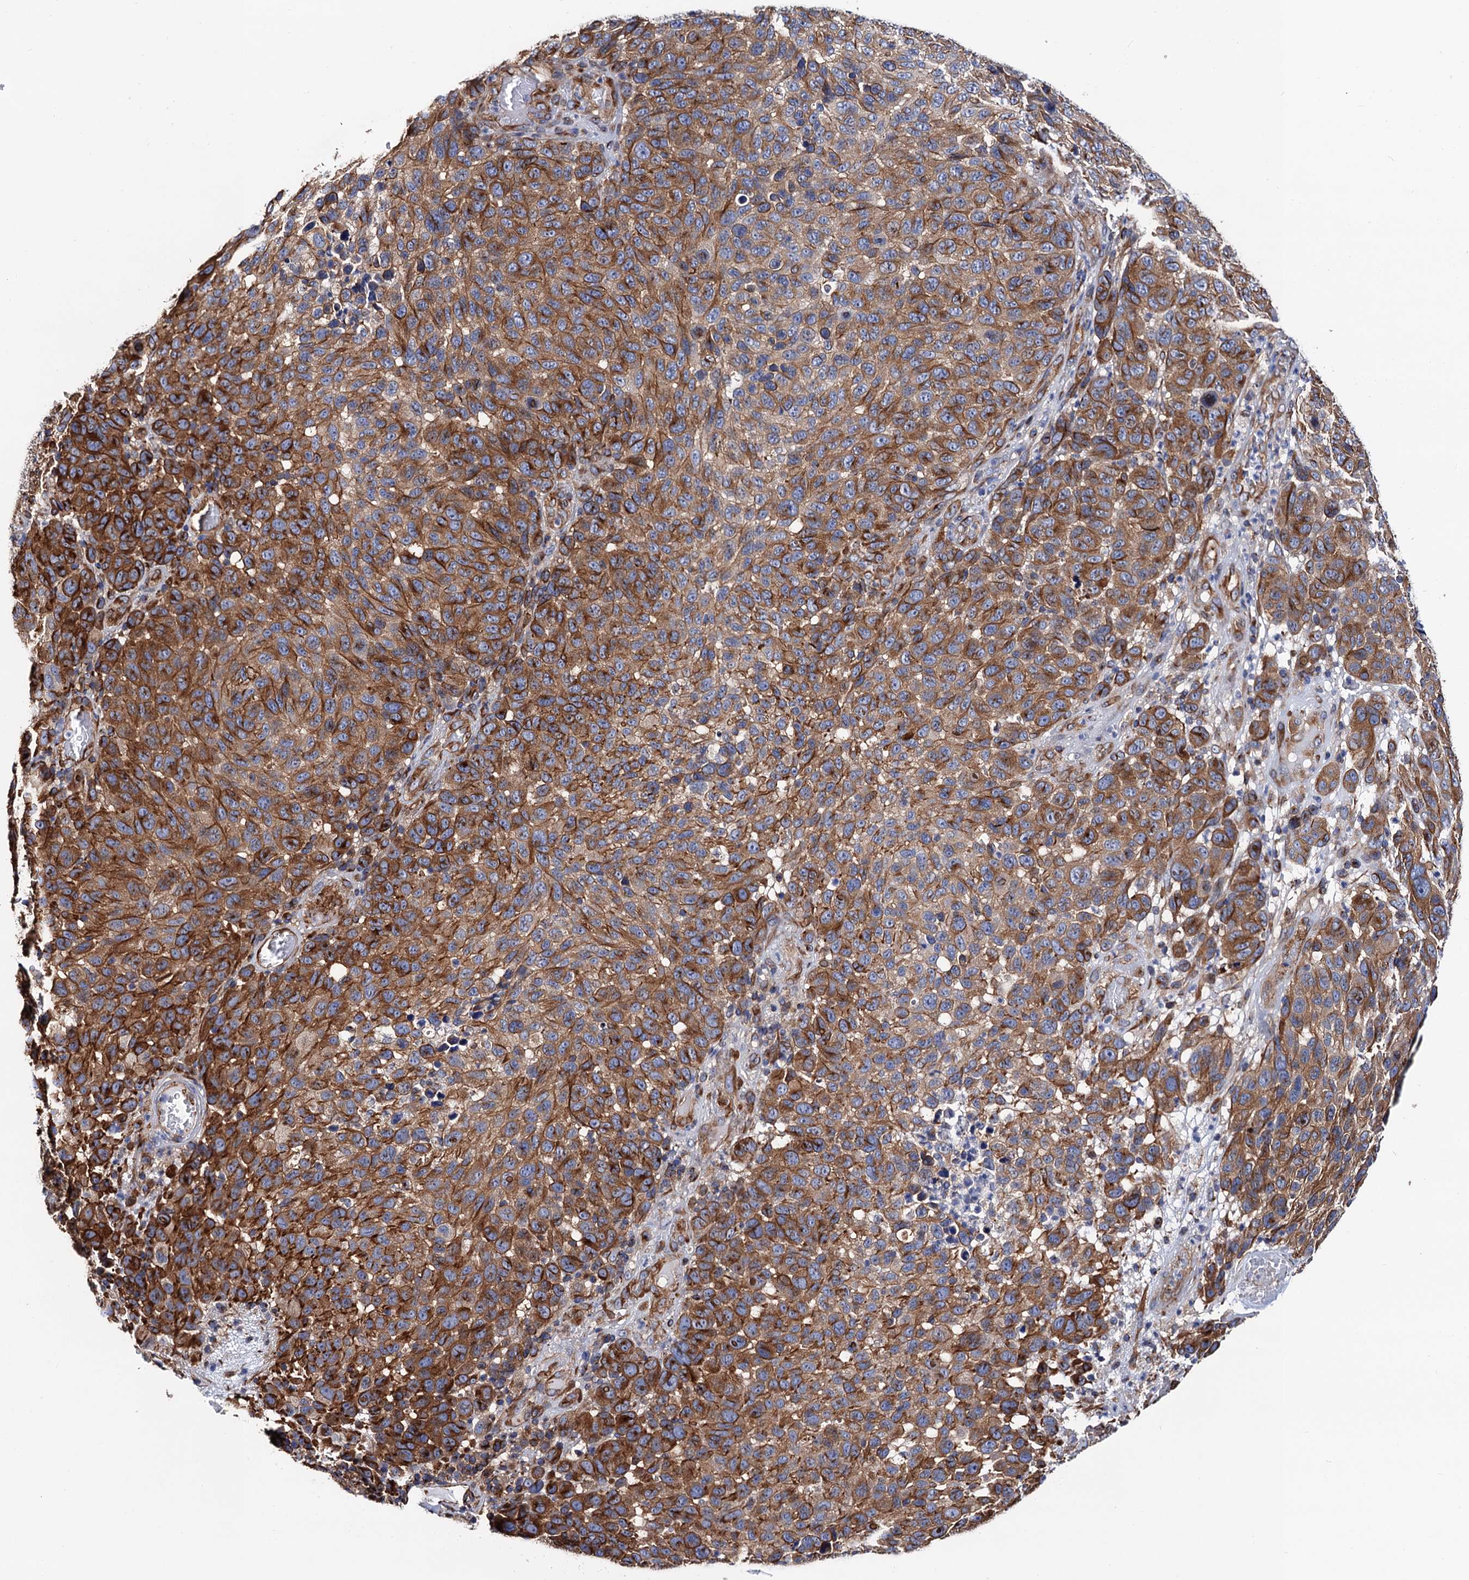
{"staining": {"intensity": "moderate", "quantity": ">75%", "location": "cytoplasmic/membranous"}, "tissue": "melanoma", "cell_type": "Tumor cells", "image_type": "cancer", "snomed": [{"axis": "morphology", "description": "Malignant melanoma, NOS"}, {"axis": "topography", "description": "Skin"}], "caption": "The histopathology image shows a brown stain indicating the presence of a protein in the cytoplasmic/membranous of tumor cells in malignant melanoma.", "gene": "ZDHHC18", "patient": {"sex": "male", "age": 49}}